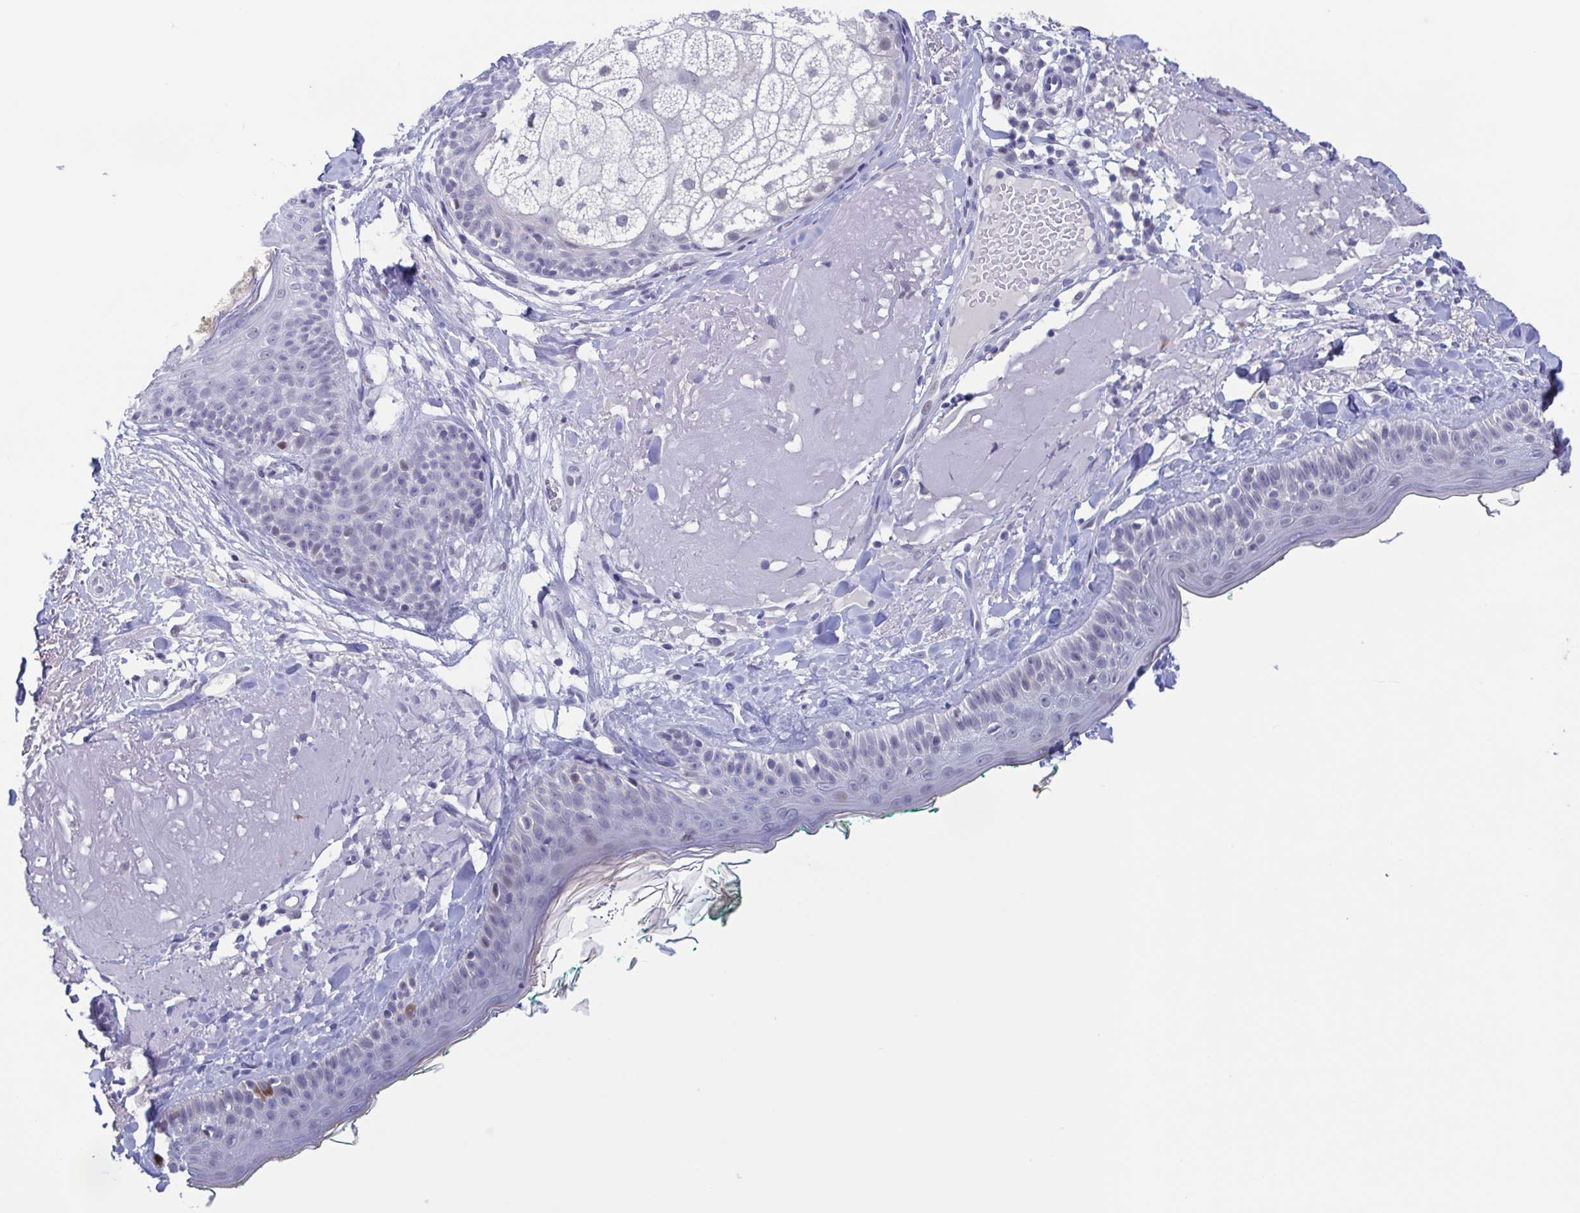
{"staining": {"intensity": "negative", "quantity": "none", "location": "none"}, "tissue": "skin", "cell_type": "Fibroblasts", "image_type": "normal", "snomed": [{"axis": "morphology", "description": "Normal tissue, NOS"}, {"axis": "topography", "description": "Skin"}], "caption": "Fibroblasts are negative for protein expression in normal human skin.", "gene": "PERM1", "patient": {"sex": "male", "age": 73}}